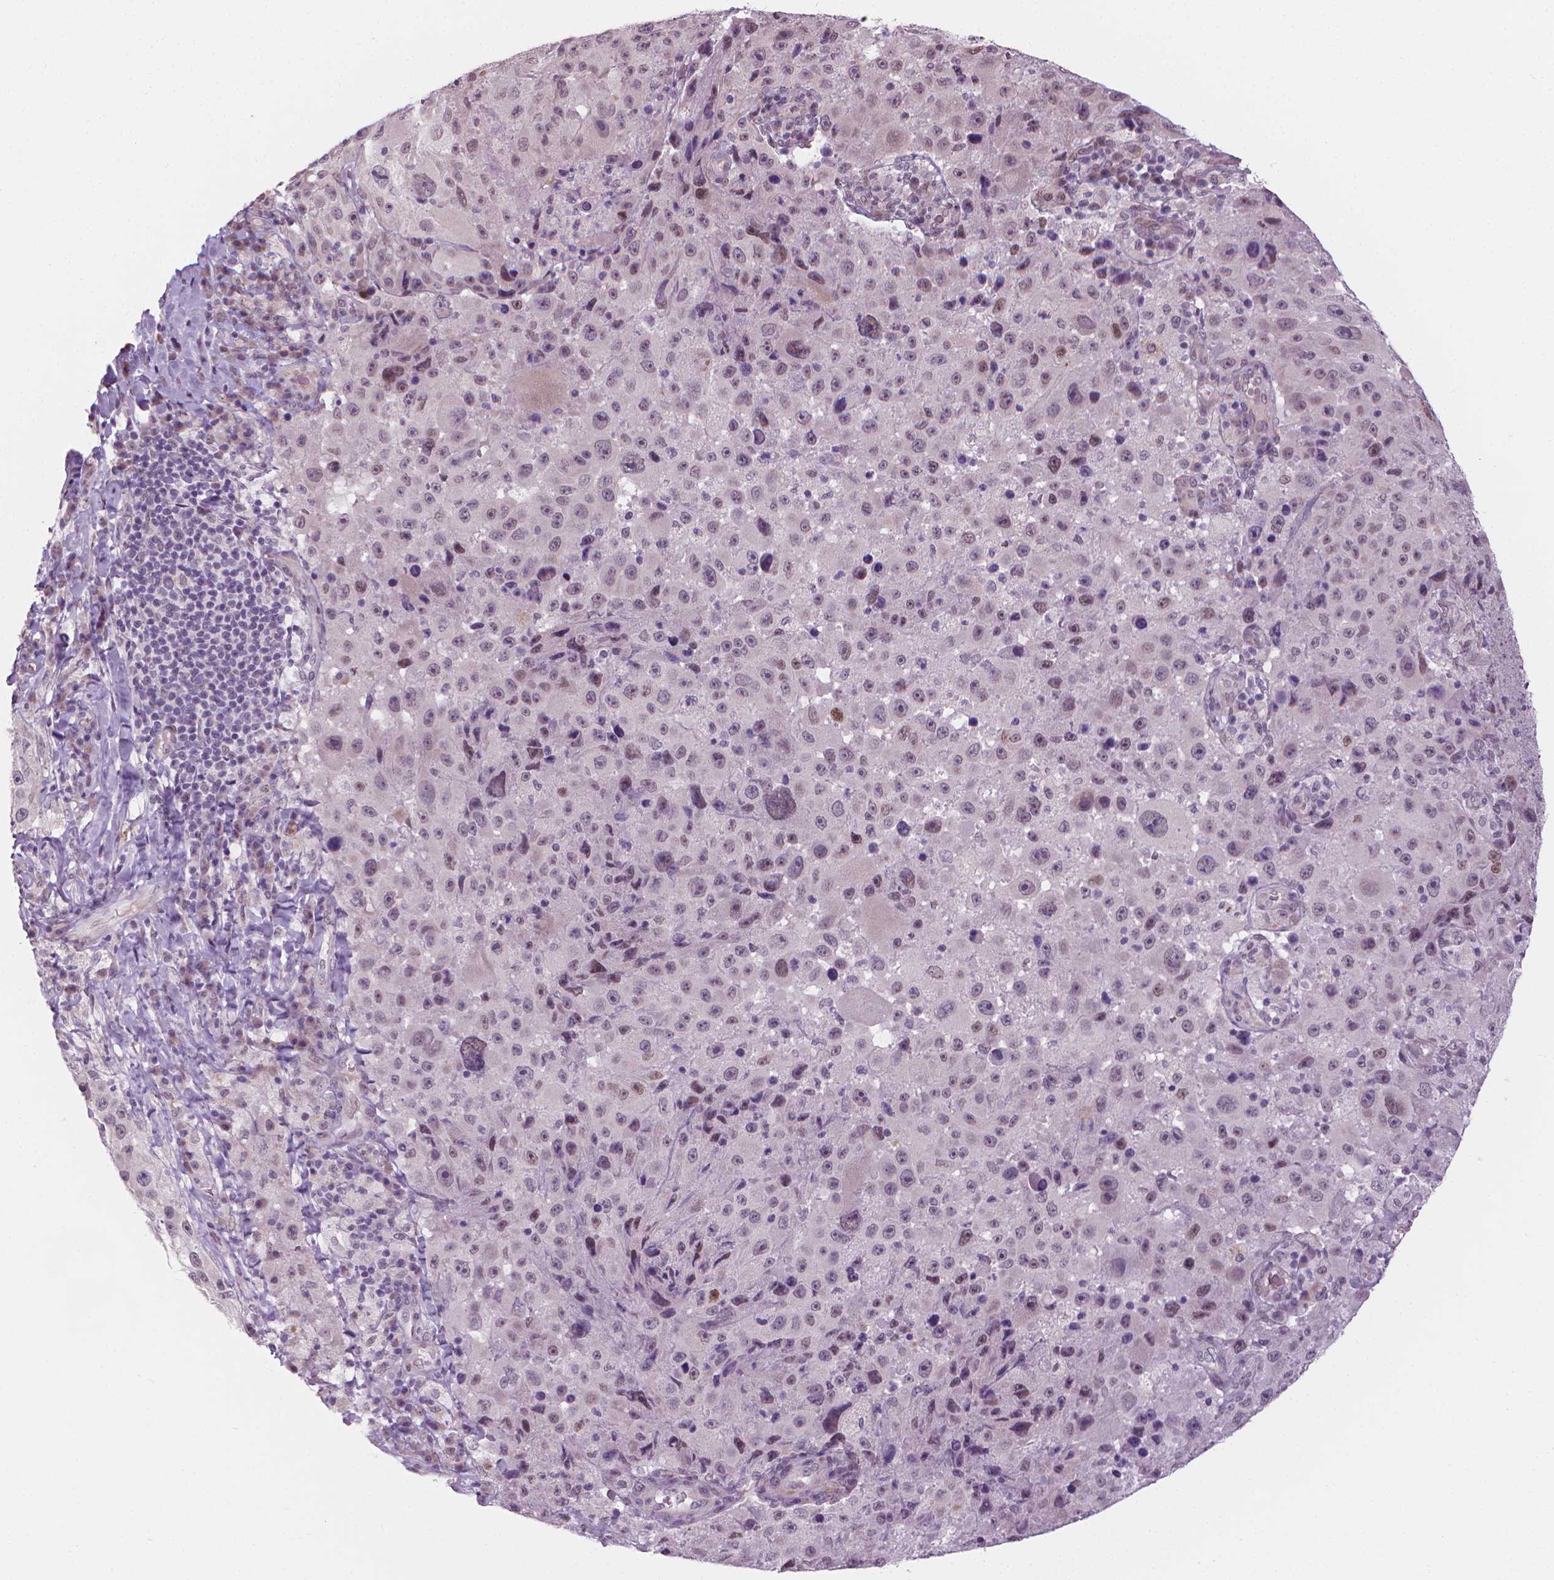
{"staining": {"intensity": "weak", "quantity": "<25%", "location": "nuclear"}, "tissue": "melanoma", "cell_type": "Tumor cells", "image_type": "cancer", "snomed": [{"axis": "morphology", "description": "Malignant melanoma, Metastatic site"}, {"axis": "topography", "description": "Lymph node"}], "caption": "Immunohistochemical staining of human malignant melanoma (metastatic site) shows no significant expression in tumor cells.", "gene": "CDKN1C", "patient": {"sex": "male", "age": 62}}